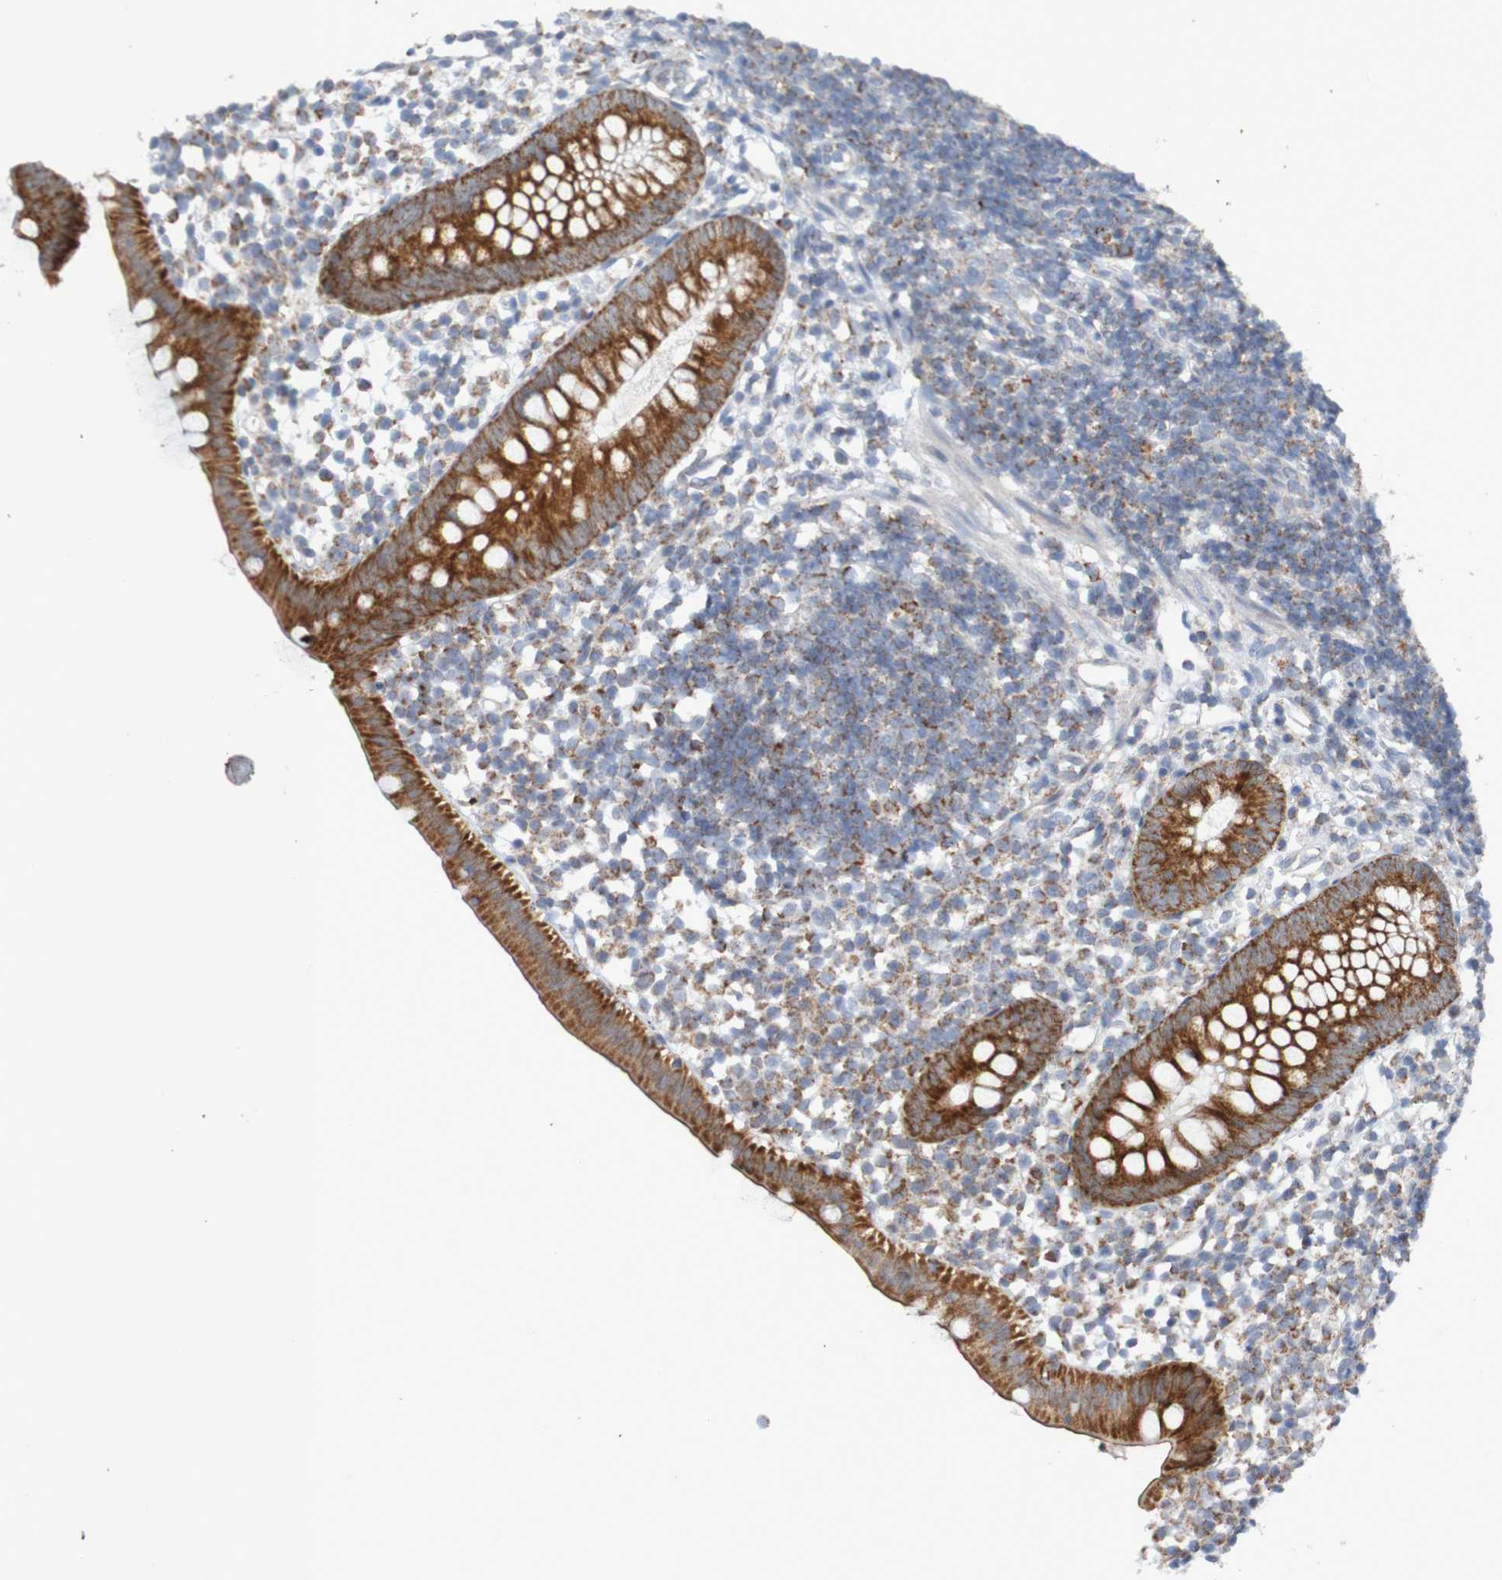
{"staining": {"intensity": "strong", "quantity": ">75%", "location": "cytoplasmic/membranous"}, "tissue": "appendix", "cell_type": "Glandular cells", "image_type": "normal", "snomed": [{"axis": "morphology", "description": "Normal tissue, NOS"}, {"axis": "topography", "description": "Appendix"}], "caption": "This is a photomicrograph of IHC staining of normal appendix, which shows strong expression in the cytoplasmic/membranous of glandular cells.", "gene": "DVL1", "patient": {"sex": "female", "age": 20}}